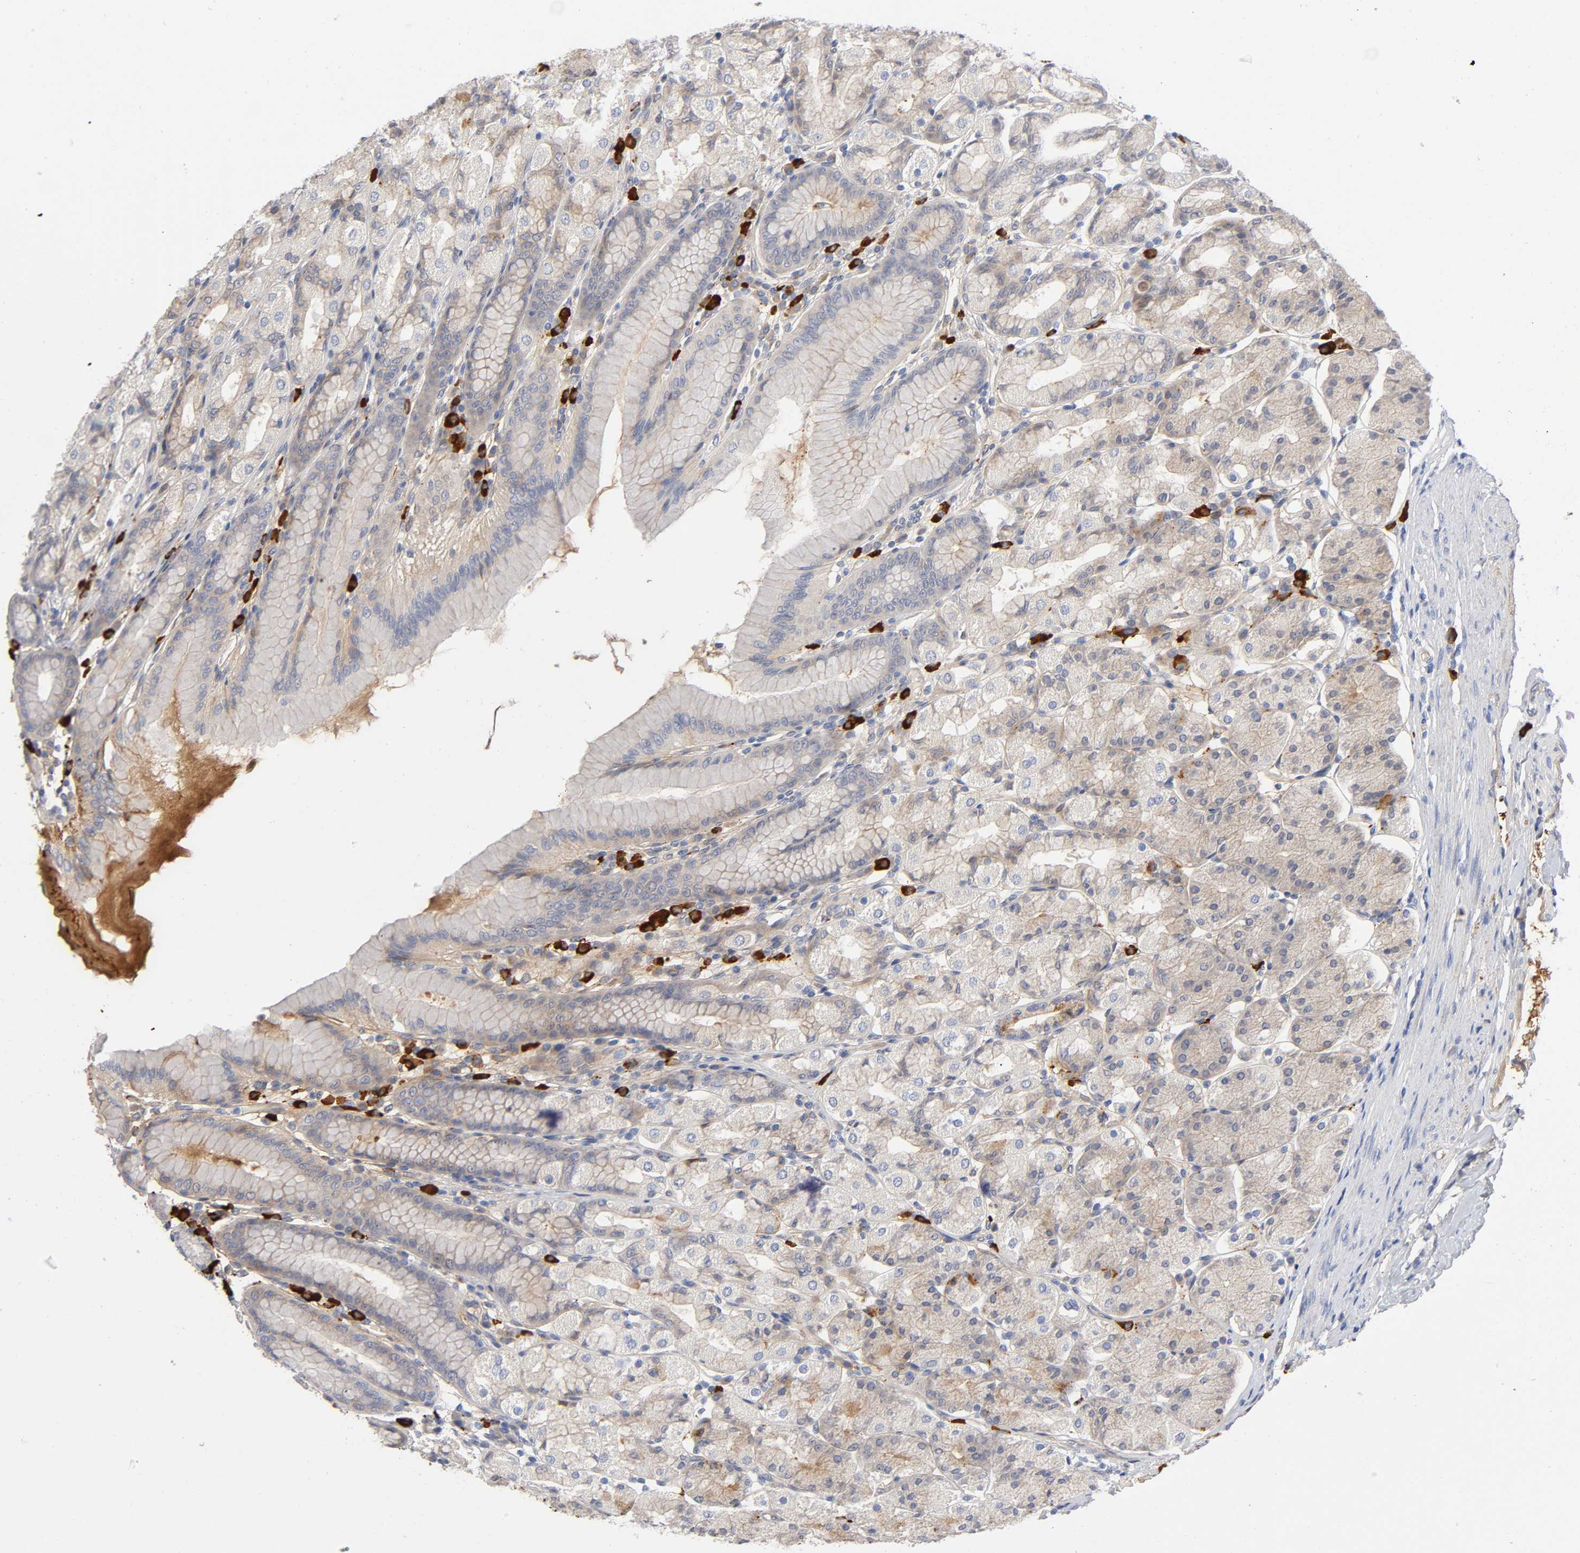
{"staining": {"intensity": "moderate", "quantity": "25%-75%", "location": "cytoplasmic/membranous"}, "tissue": "stomach", "cell_type": "Glandular cells", "image_type": "normal", "snomed": [{"axis": "morphology", "description": "Normal tissue, NOS"}, {"axis": "topography", "description": "Stomach, upper"}], "caption": "IHC image of benign stomach: human stomach stained using immunohistochemistry shows medium levels of moderate protein expression localized specifically in the cytoplasmic/membranous of glandular cells, appearing as a cytoplasmic/membranous brown color.", "gene": "NOVA1", "patient": {"sex": "male", "age": 68}}